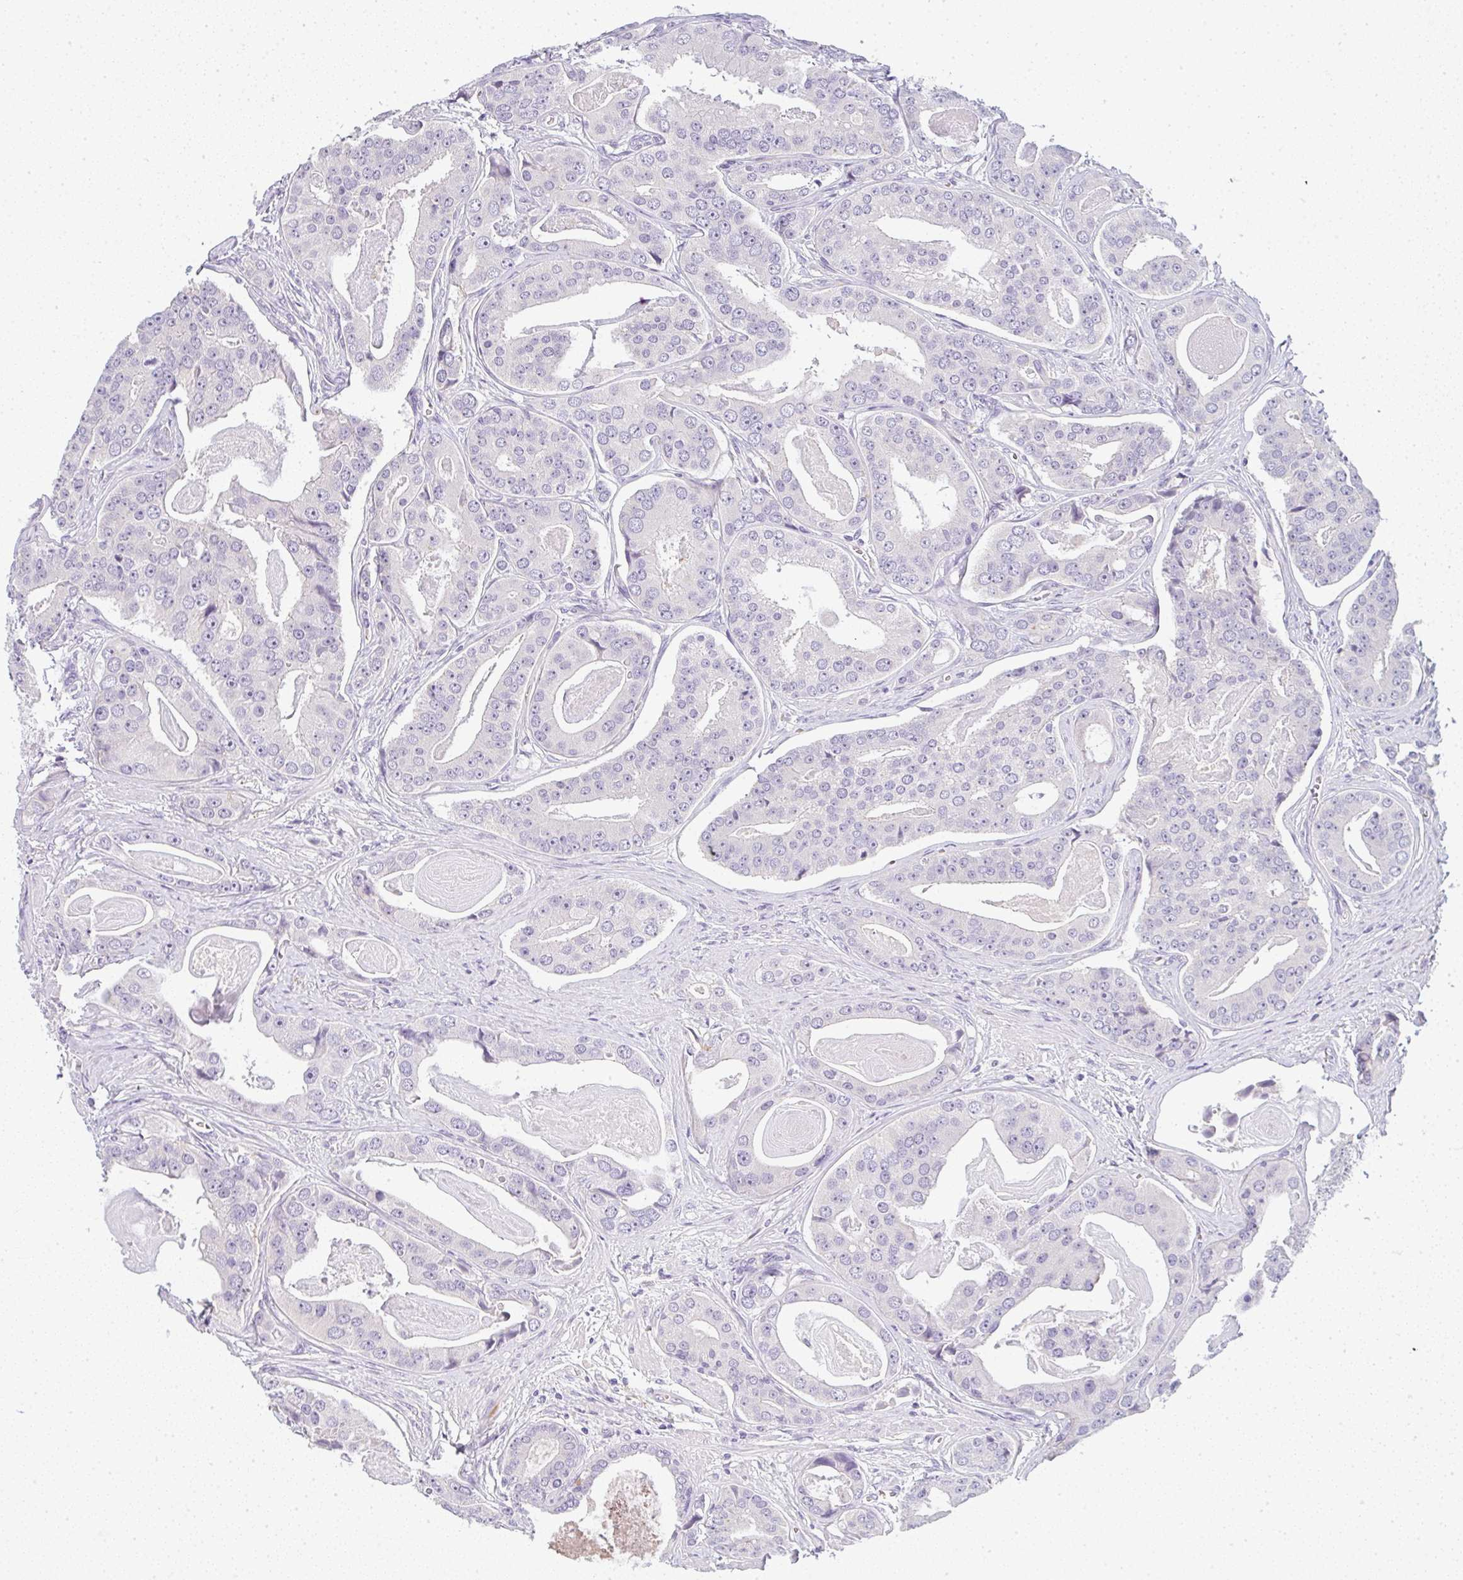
{"staining": {"intensity": "negative", "quantity": "none", "location": "none"}, "tissue": "prostate cancer", "cell_type": "Tumor cells", "image_type": "cancer", "snomed": [{"axis": "morphology", "description": "Adenocarcinoma, High grade"}, {"axis": "topography", "description": "Prostate"}], "caption": "The micrograph displays no staining of tumor cells in prostate cancer (high-grade adenocarcinoma).", "gene": "LPAR4", "patient": {"sex": "male", "age": 71}}